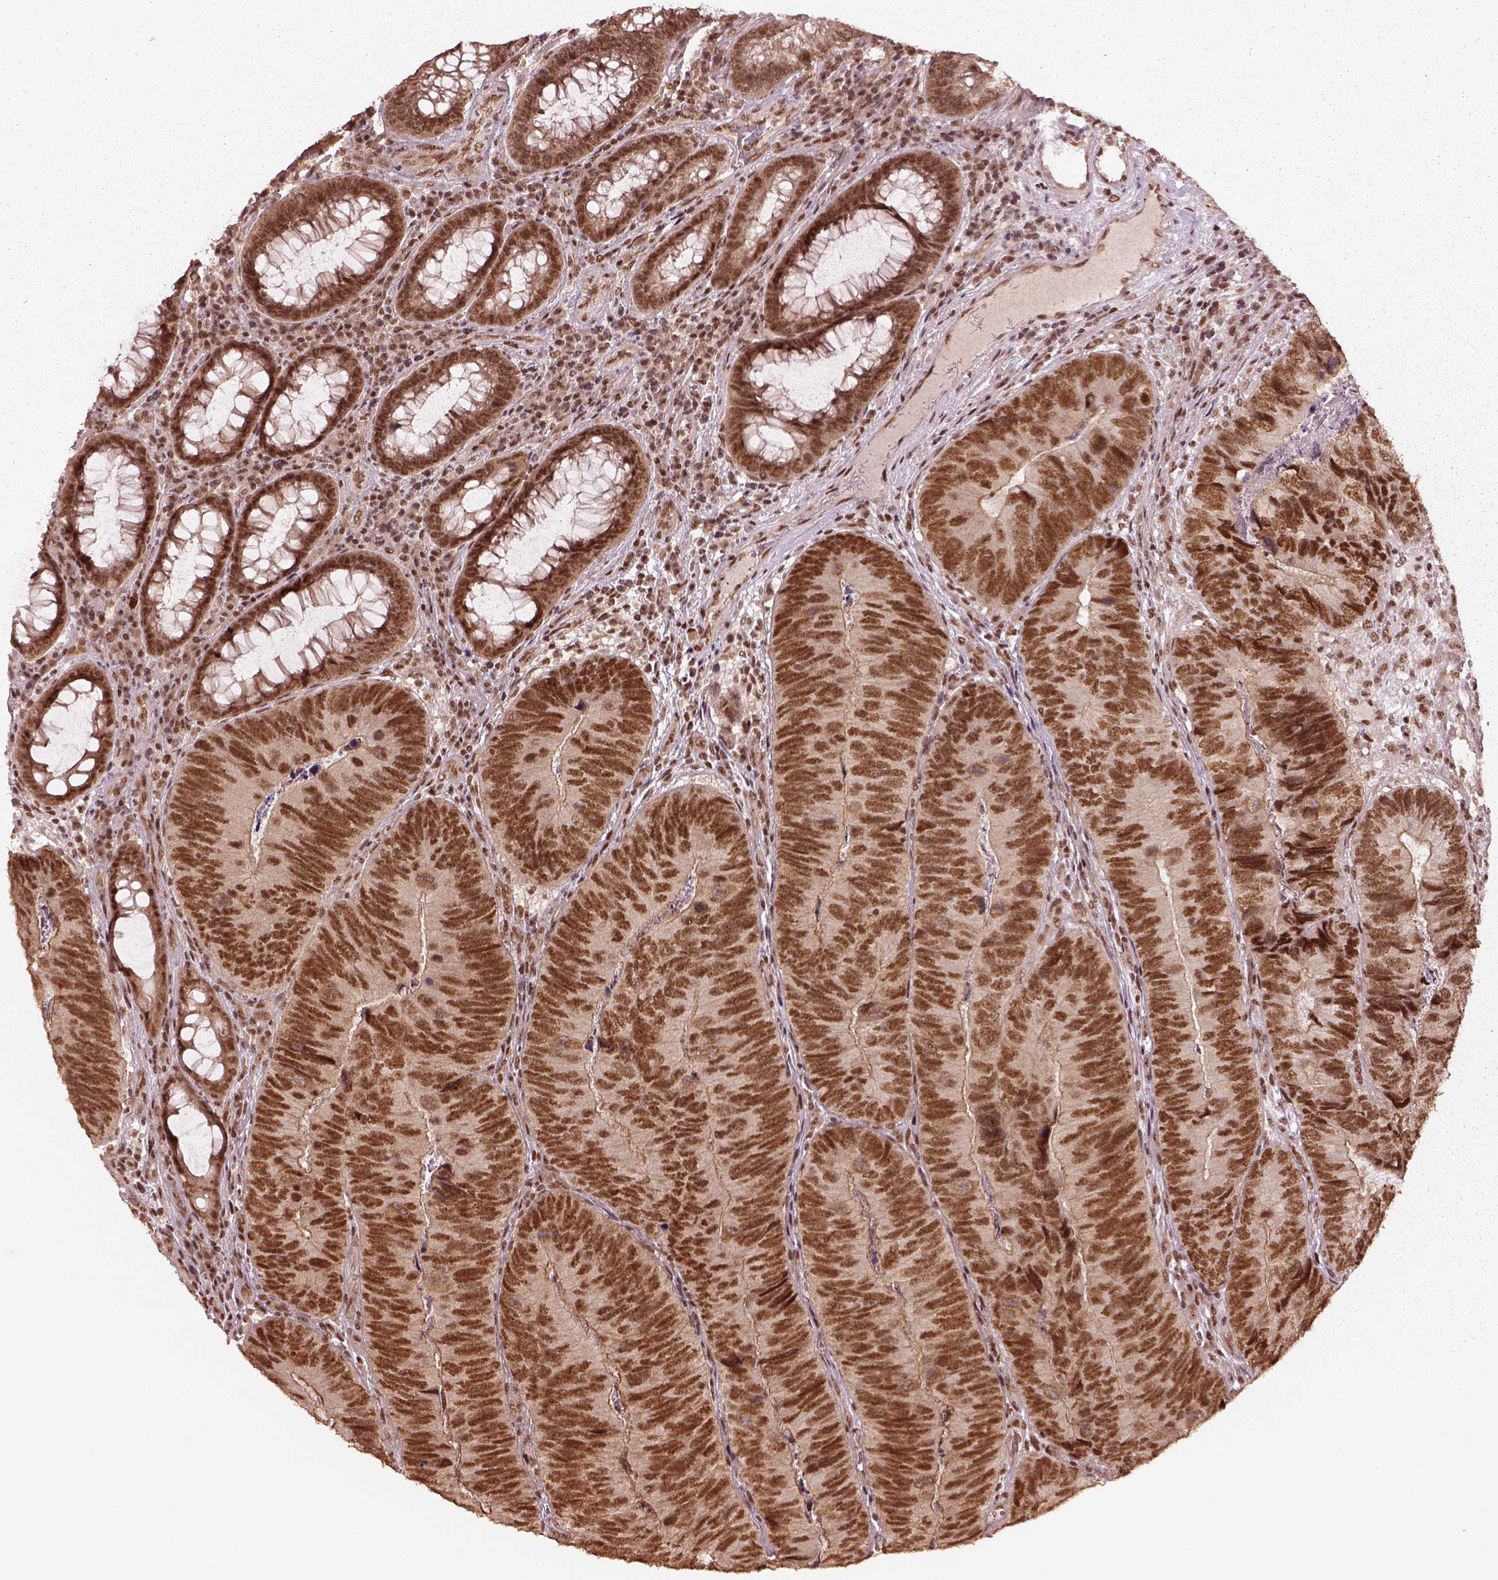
{"staining": {"intensity": "moderate", "quantity": ">75%", "location": "nuclear"}, "tissue": "colorectal cancer", "cell_type": "Tumor cells", "image_type": "cancer", "snomed": [{"axis": "morphology", "description": "Adenocarcinoma, NOS"}, {"axis": "topography", "description": "Colon"}], "caption": "Brown immunohistochemical staining in adenocarcinoma (colorectal) displays moderate nuclear positivity in about >75% of tumor cells.", "gene": "BRD9", "patient": {"sex": "female", "age": 67}}